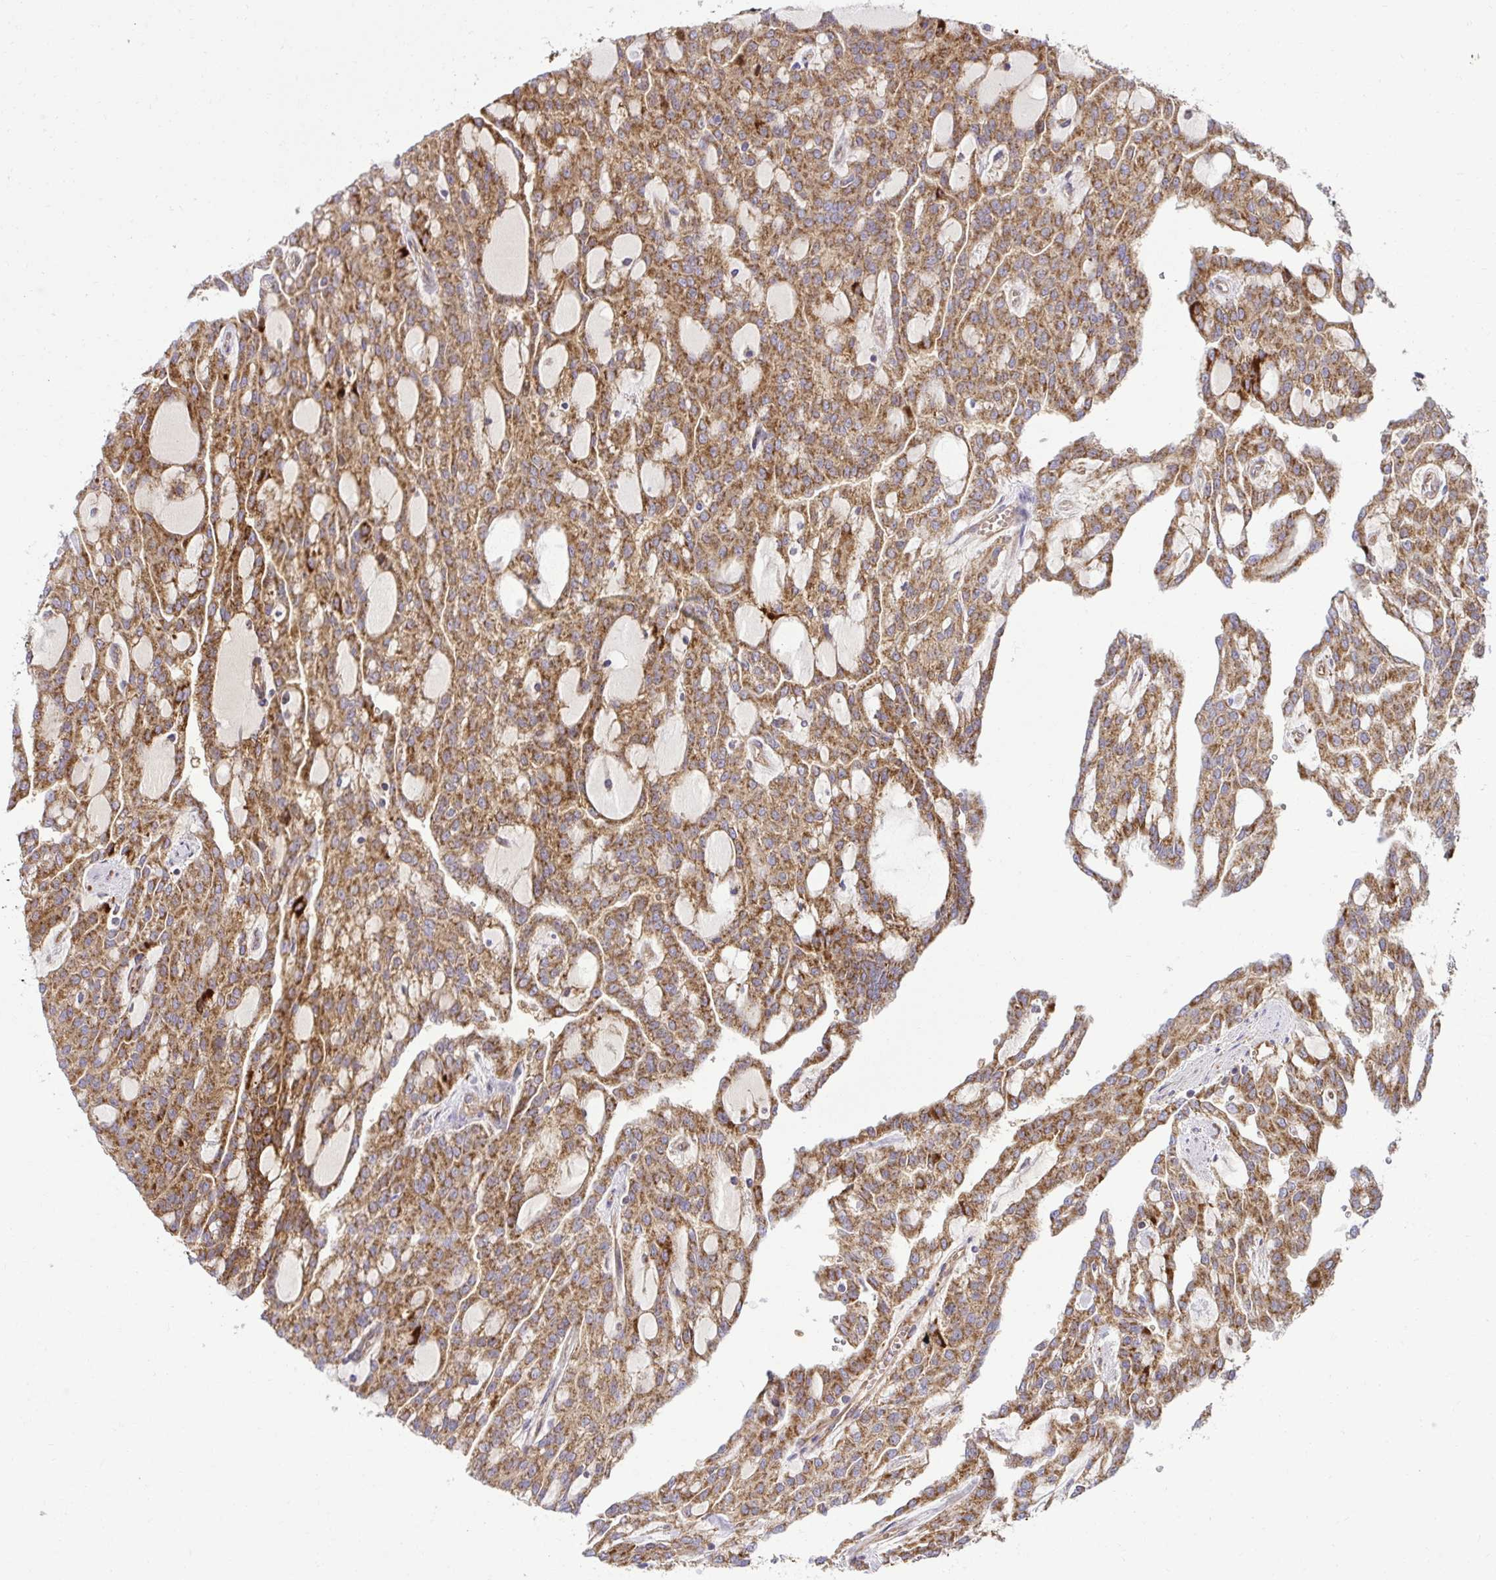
{"staining": {"intensity": "moderate", "quantity": ">75%", "location": "cytoplasmic/membranous"}, "tissue": "renal cancer", "cell_type": "Tumor cells", "image_type": "cancer", "snomed": [{"axis": "morphology", "description": "Adenocarcinoma, NOS"}, {"axis": "topography", "description": "Kidney"}], "caption": "IHC histopathology image of renal adenocarcinoma stained for a protein (brown), which displays medium levels of moderate cytoplasmic/membranous staining in about >75% of tumor cells.", "gene": "LIMS1", "patient": {"sex": "male", "age": 63}}